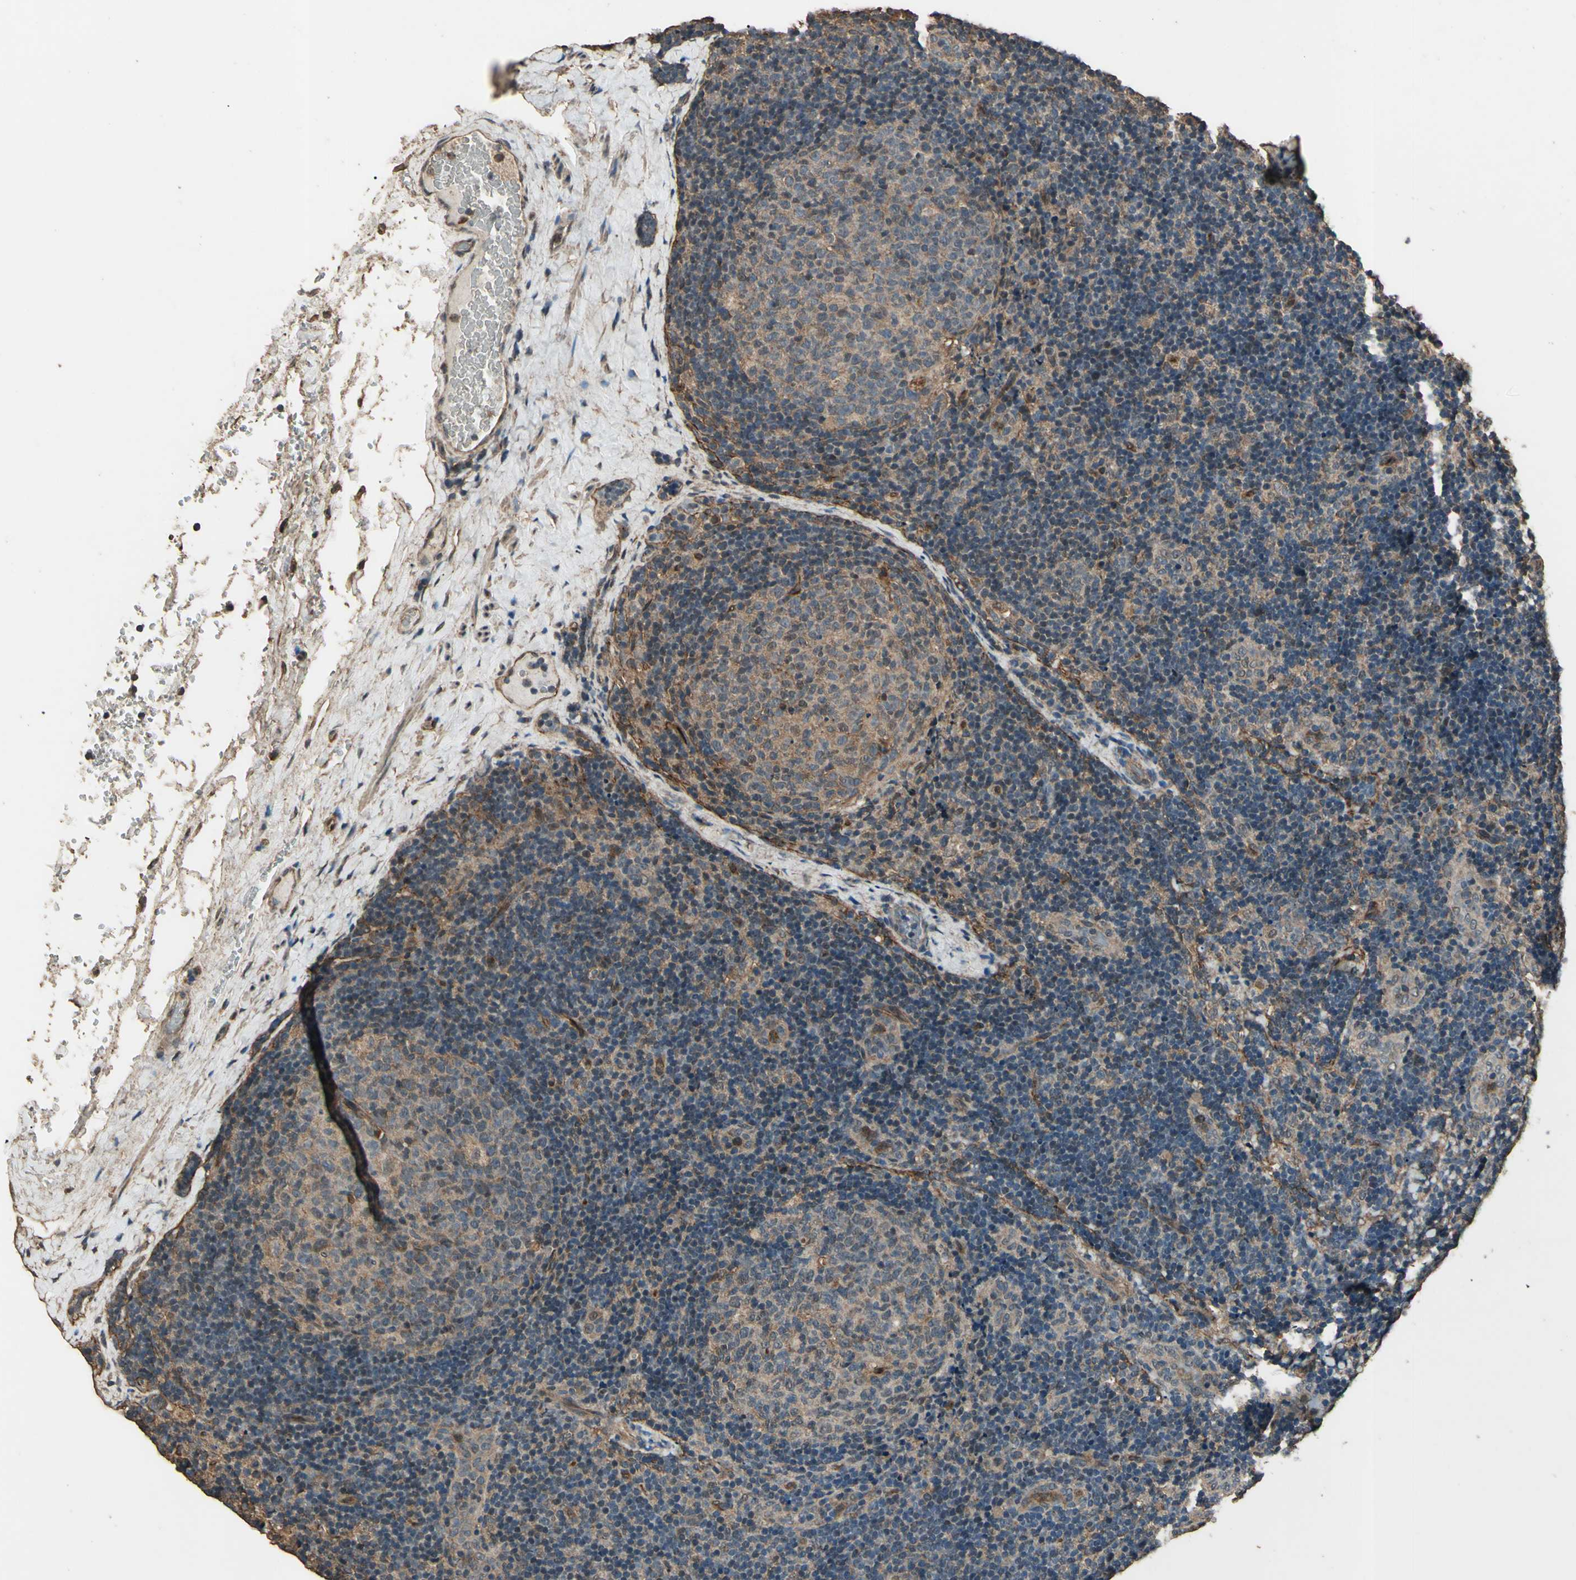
{"staining": {"intensity": "weak", "quantity": ">75%", "location": "cytoplasmic/membranous"}, "tissue": "lymph node", "cell_type": "Germinal center cells", "image_type": "normal", "snomed": [{"axis": "morphology", "description": "Normal tissue, NOS"}, {"axis": "topography", "description": "Lymph node"}], "caption": "Immunohistochemical staining of normal lymph node demonstrates >75% levels of weak cytoplasmic/membranous protein expression in approximately >75% of germinal center cells.", "gene": "TSPO", "patient": {"sex": "female", "age": 14}}